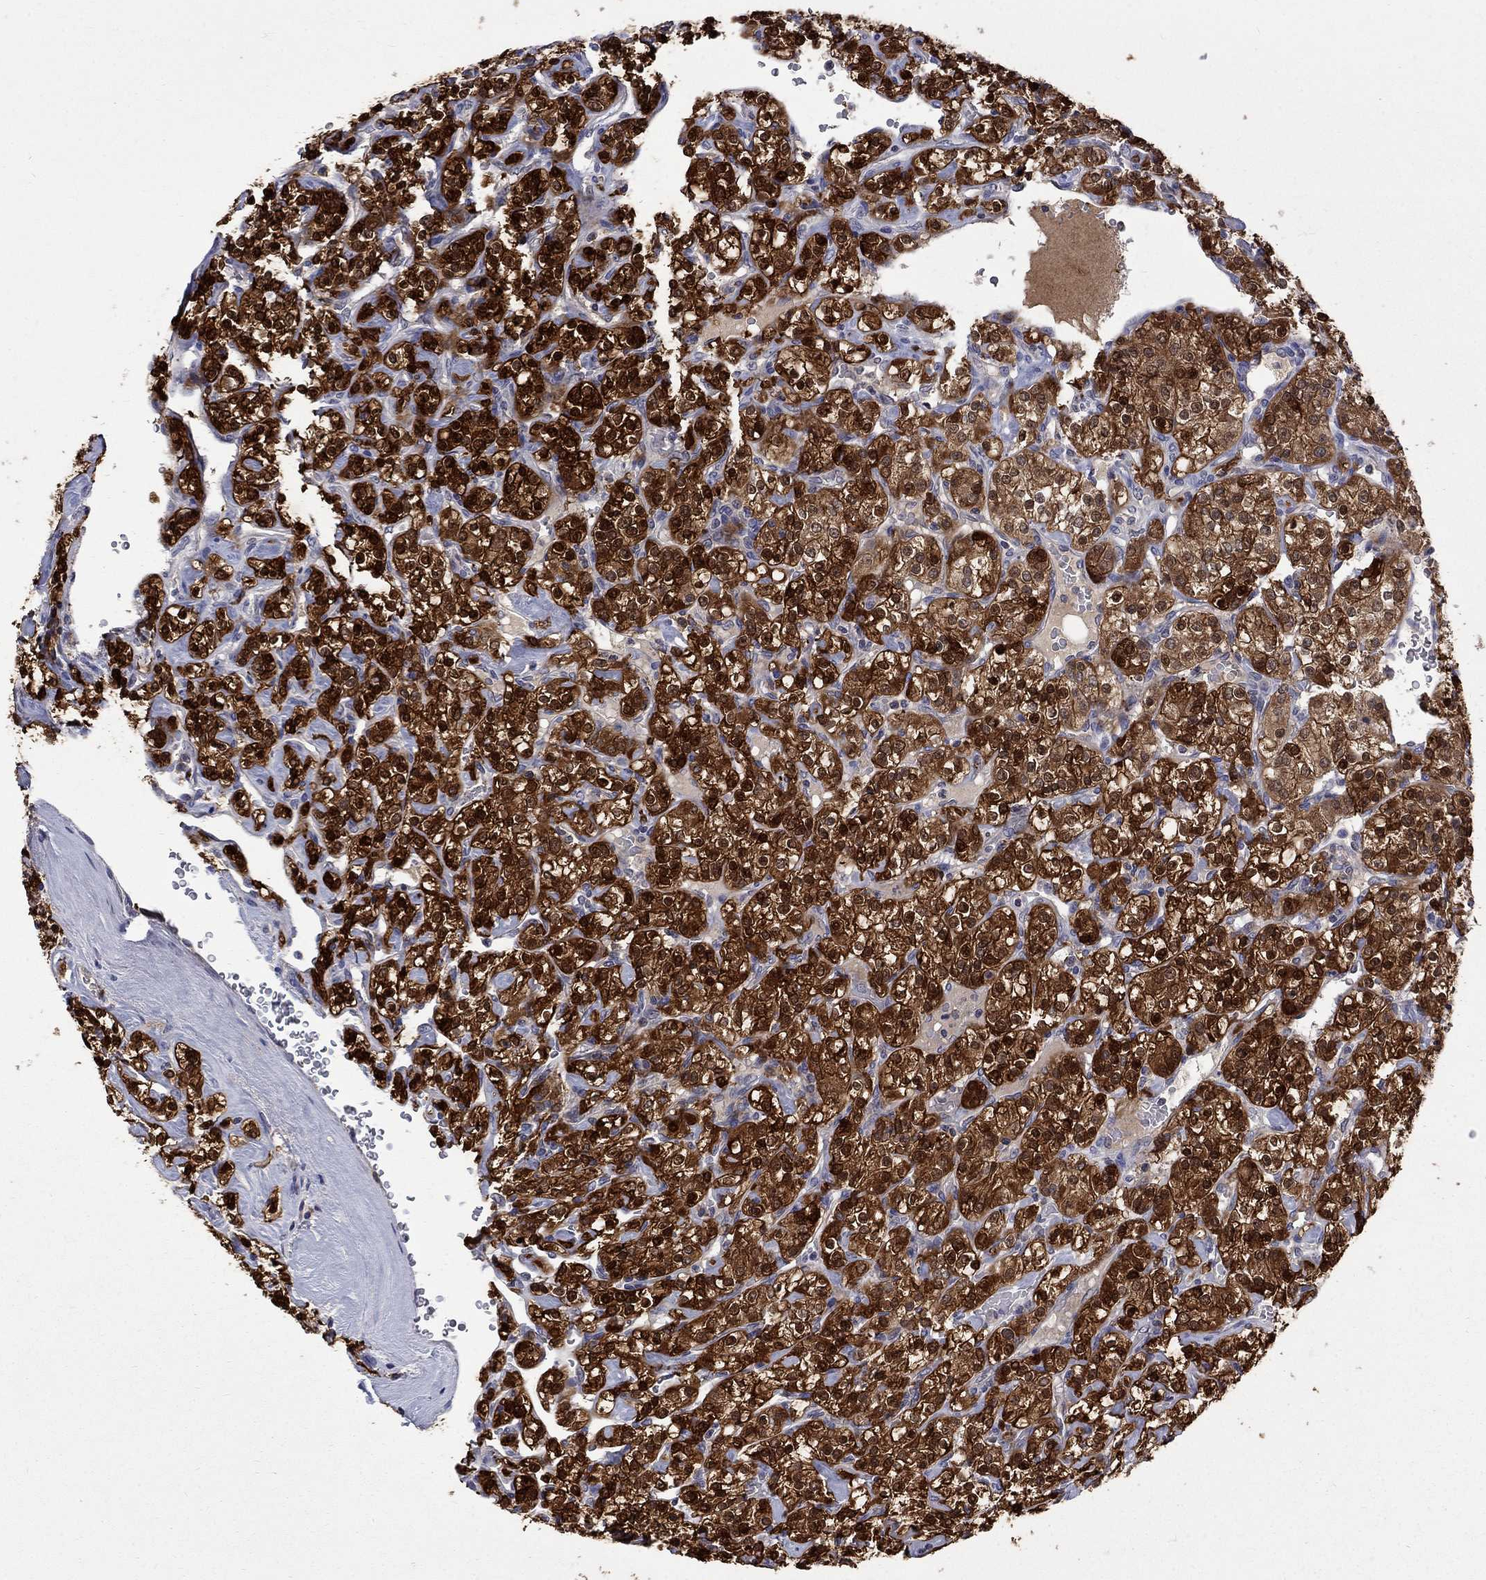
{"staining": {"intensity": "strong", "quantity": ">75%", "location": "cytoplasmic/membranous,nuclear"}, "tissue": "renal cancer", "cell_type": "Tumor cells", "image_type": "cancer", "snomed": [{"axis": "morphology", "description": "Adenocarcinoma, NOS"}, {"axis": "topography", "description": "Kidney"}], "caption": "DAB (3,3'-diaminobenzidine) immunohistochemical staining of human adenocarcinoma (renal) demonstrates strong cytoplasmic/membranous and nuclear protein positivity in about >75% of tumor cells.", "gene": "HKDC1", "patient": {"sex": "male", "age": 77}}